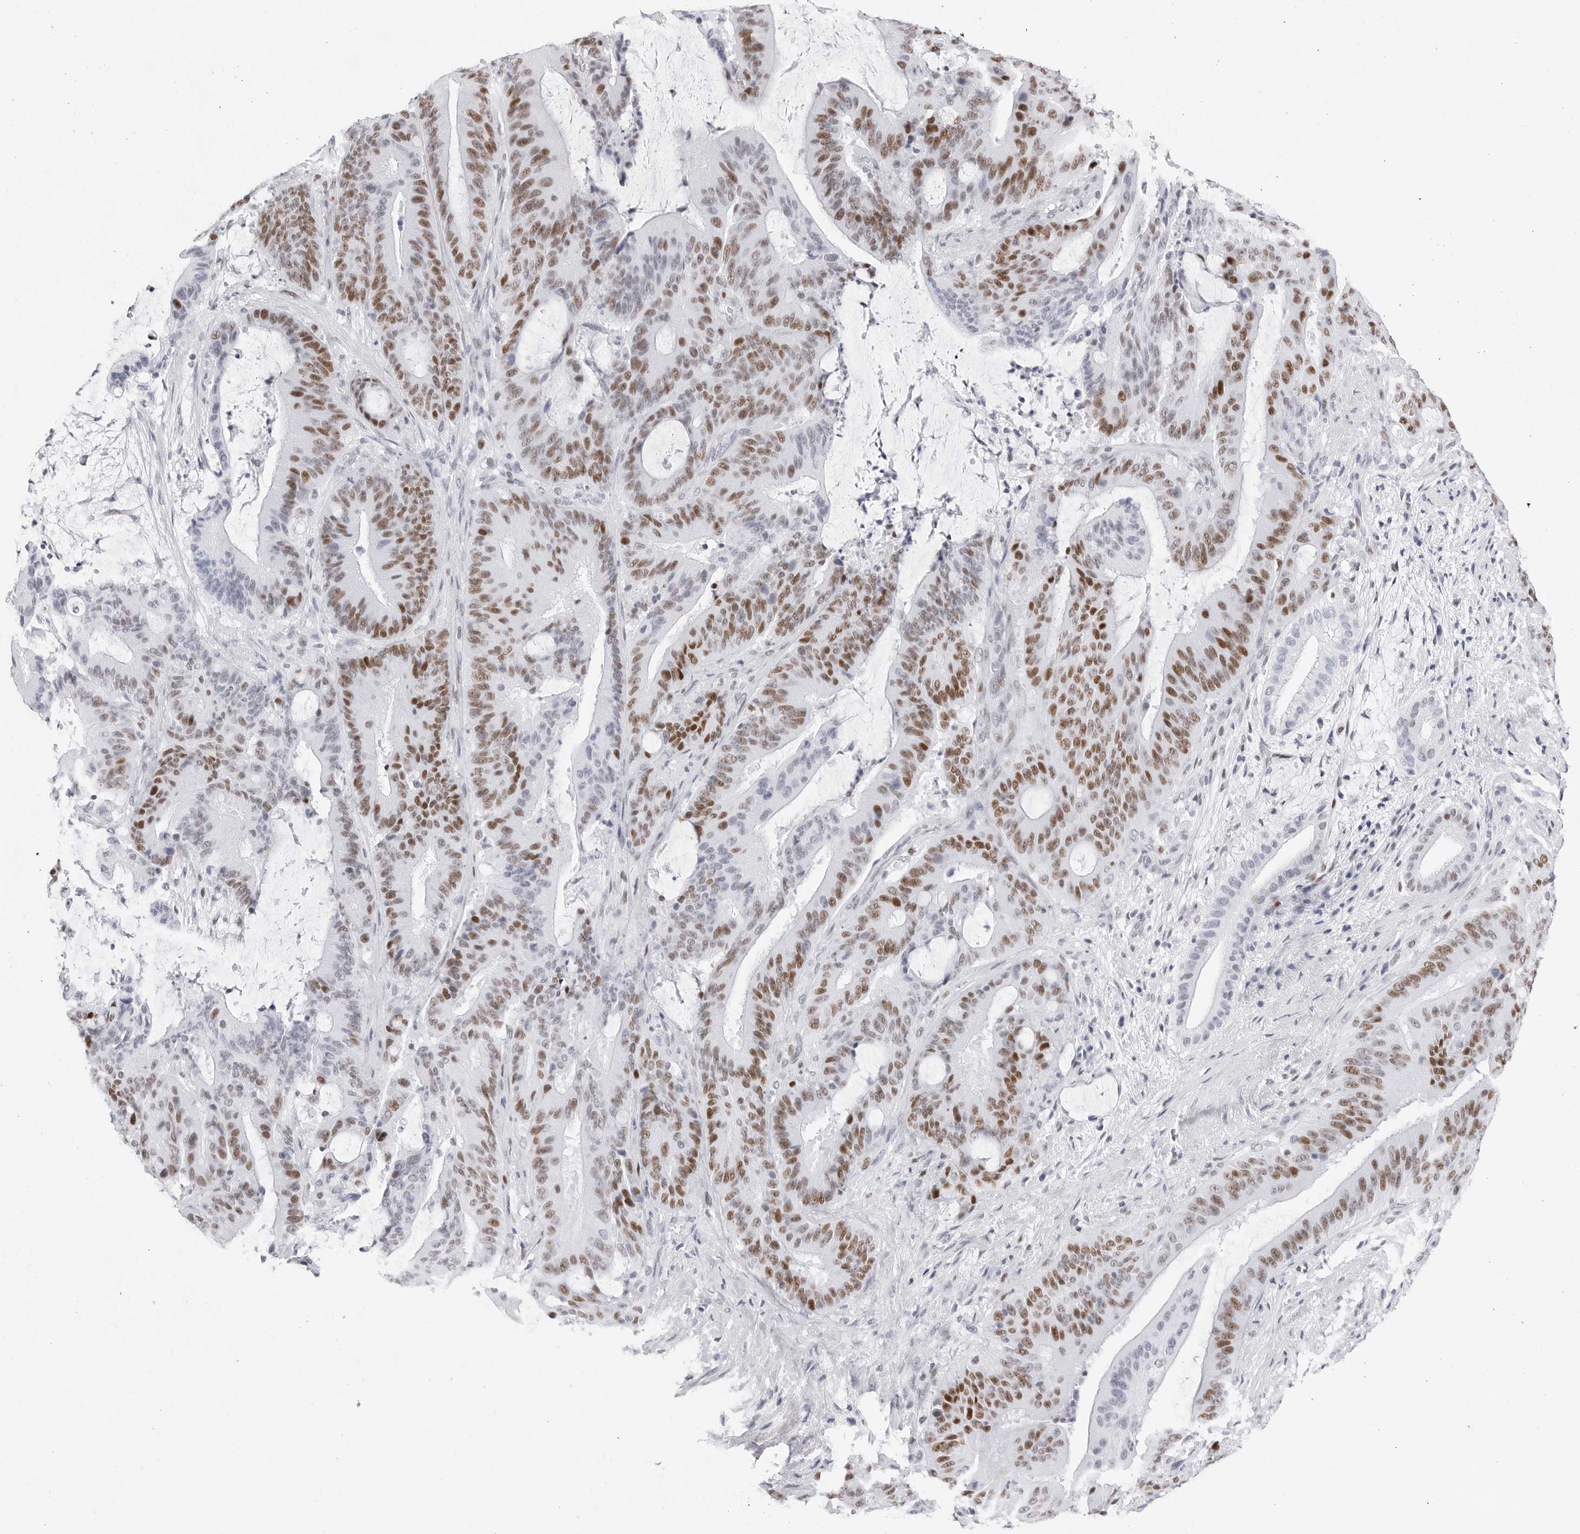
{"staining": {"intensity": "moderate", "quantity": ">75%", "location": "nuclear"}, "tissue": "liver cancer", "cell_type": "Tumor cells", "image_type": "cancer", "snomed": [{"axis": "morphology", "description": "Normal tissue, NOS"}, {"axis": "morphology", "description": "Cholangiocarcinoma"}, {"axis": "topography", "description": "Liver"}, {"axis": "topography", "description": "Peripheral nerve tissue"}], "caption": "Immunohistochemical staining of cholangiocarcinoma (liver) displays moderate nuclear protein positivity in about >75% of tumor cells. (Brightfield microscopy of DAB IHC at high magnification).", "gene": "NASP", "patient": {"sex": "female", "age": 73}}